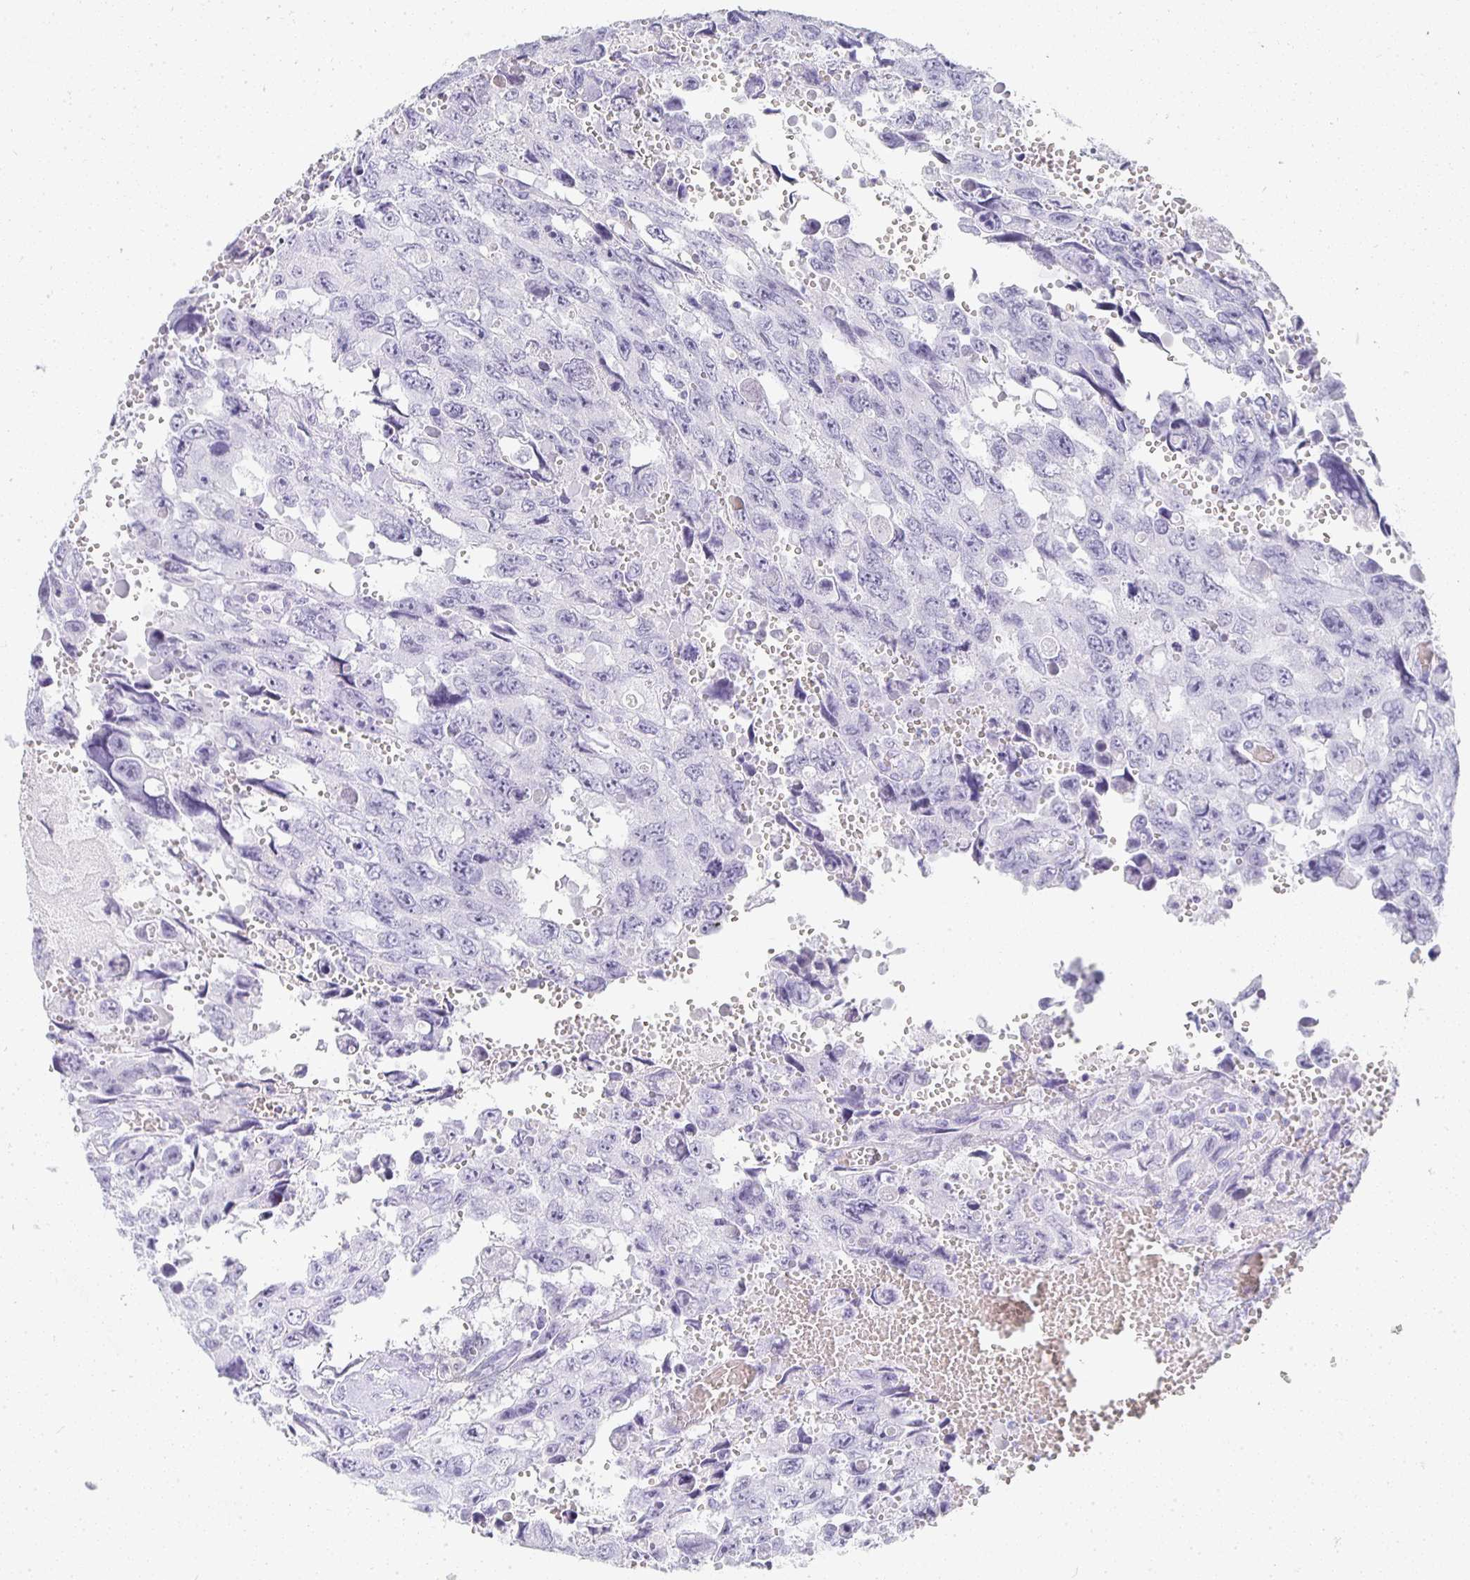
{"staining": {"intensity": "negative", "quantity": "none", "location": "none"}, "tissue": "testis cancer", "cell_type": "Tumor cells", "image_type": "cancer", "snomed": [{"axis": "morphology", "description": "Seminoma, NOS"}, {"axis": "topography", "description": "Testis"}], "caption": "A micrograph of human seminoma (testis) is negative for staining in tumor cells.", "gene": "TPSD1", "patient": {"sex": "male", "age": 26}}